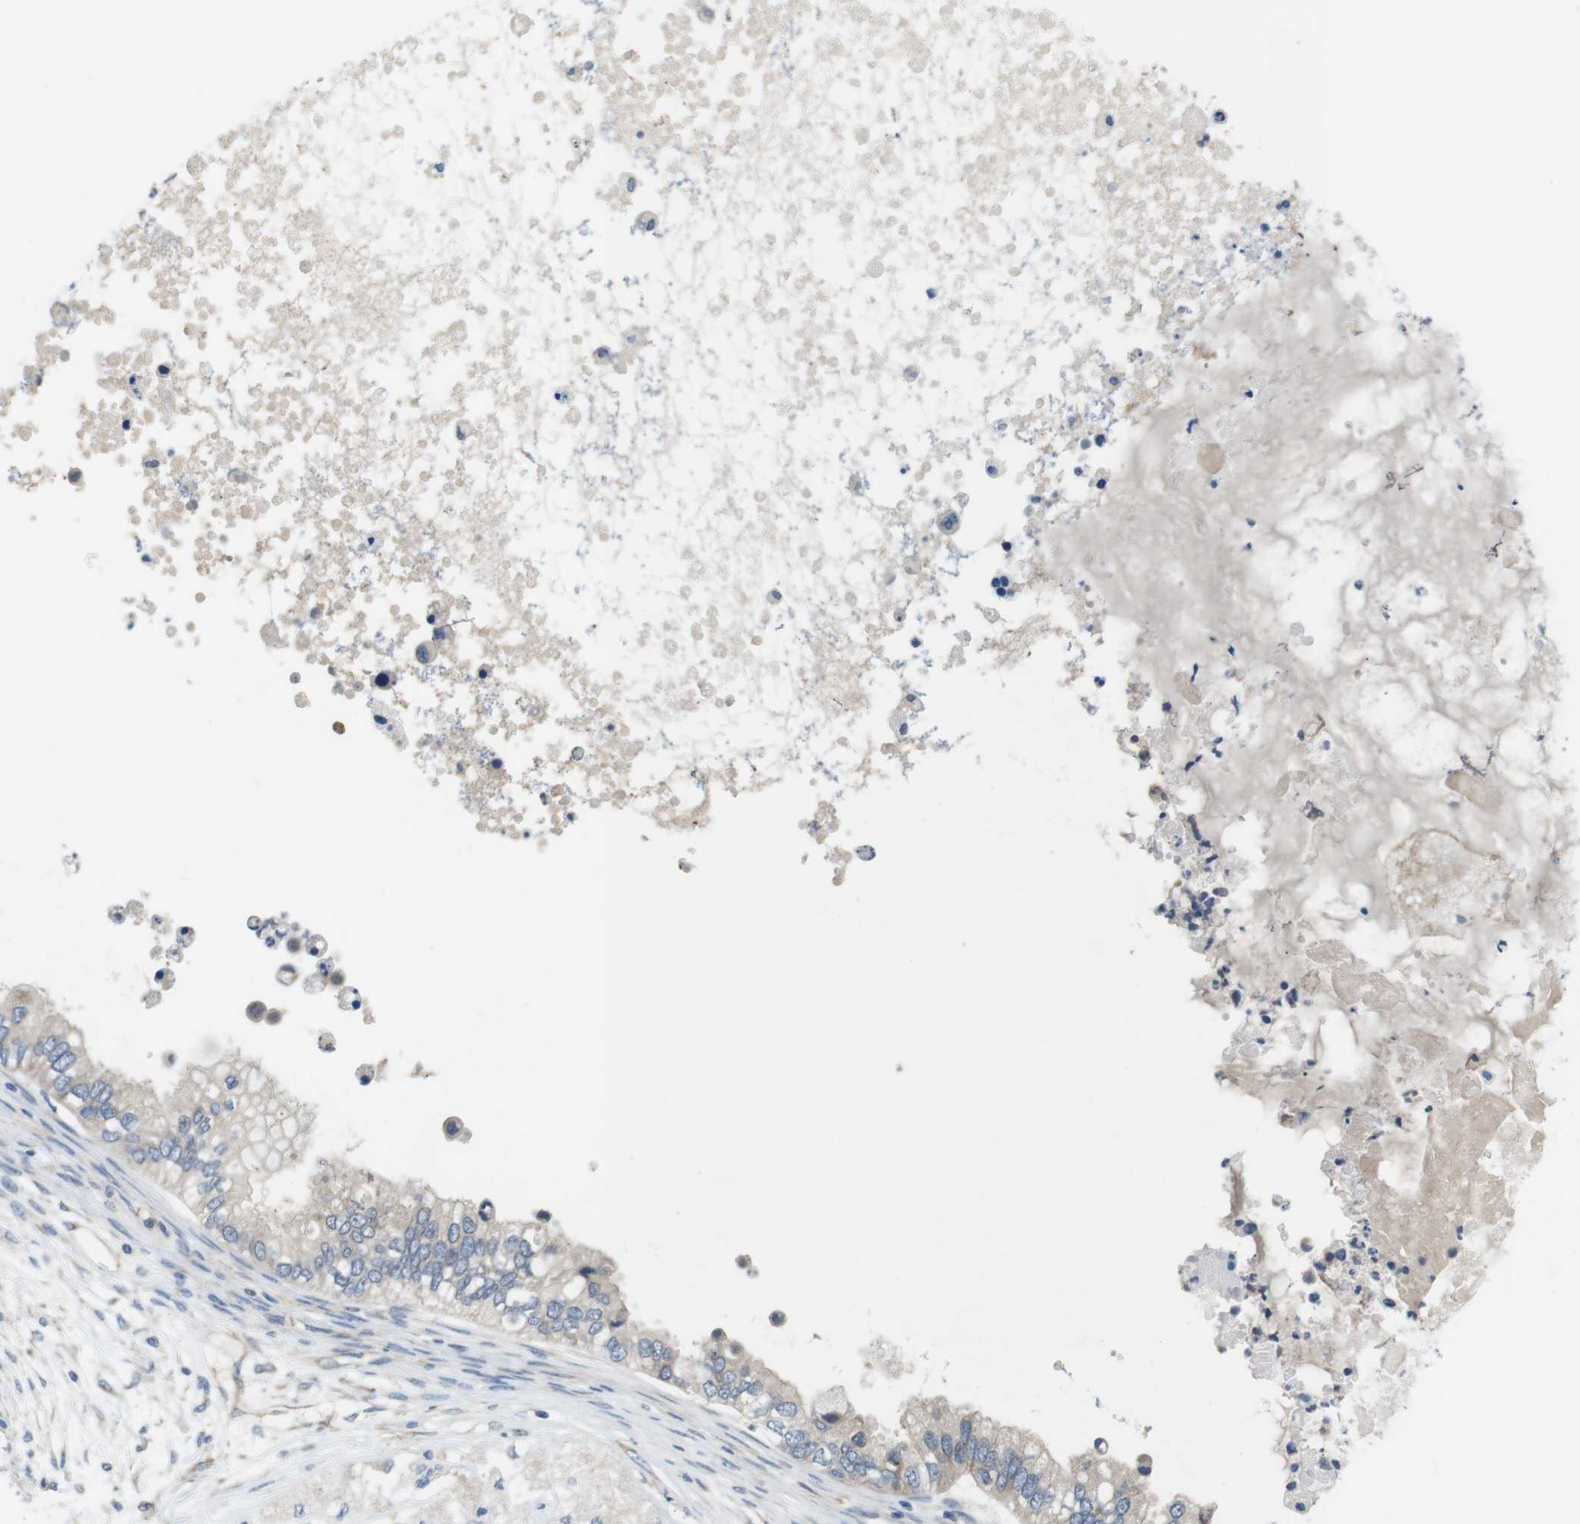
{"staining": {"intensity": "negative", "quantity": "none", "location": "none"}, "tissue": "ovarian cancer", "cell_type": "Tumor cells", "image_type": "cancer", "snomed": [{"axis": "morphology", "description": "Cystadenocarcinoma, mucinous, NOS"}, {"axis": "topography", "description": "Ovary"}], "caption": "Immunohistochemistry (IHC) of mucinous cystadenocarcinoma (ovarian) reveals no positivity in tumor cells.", "gene": "DCLK1", "patient": {"sex": "female", "age": 80}}